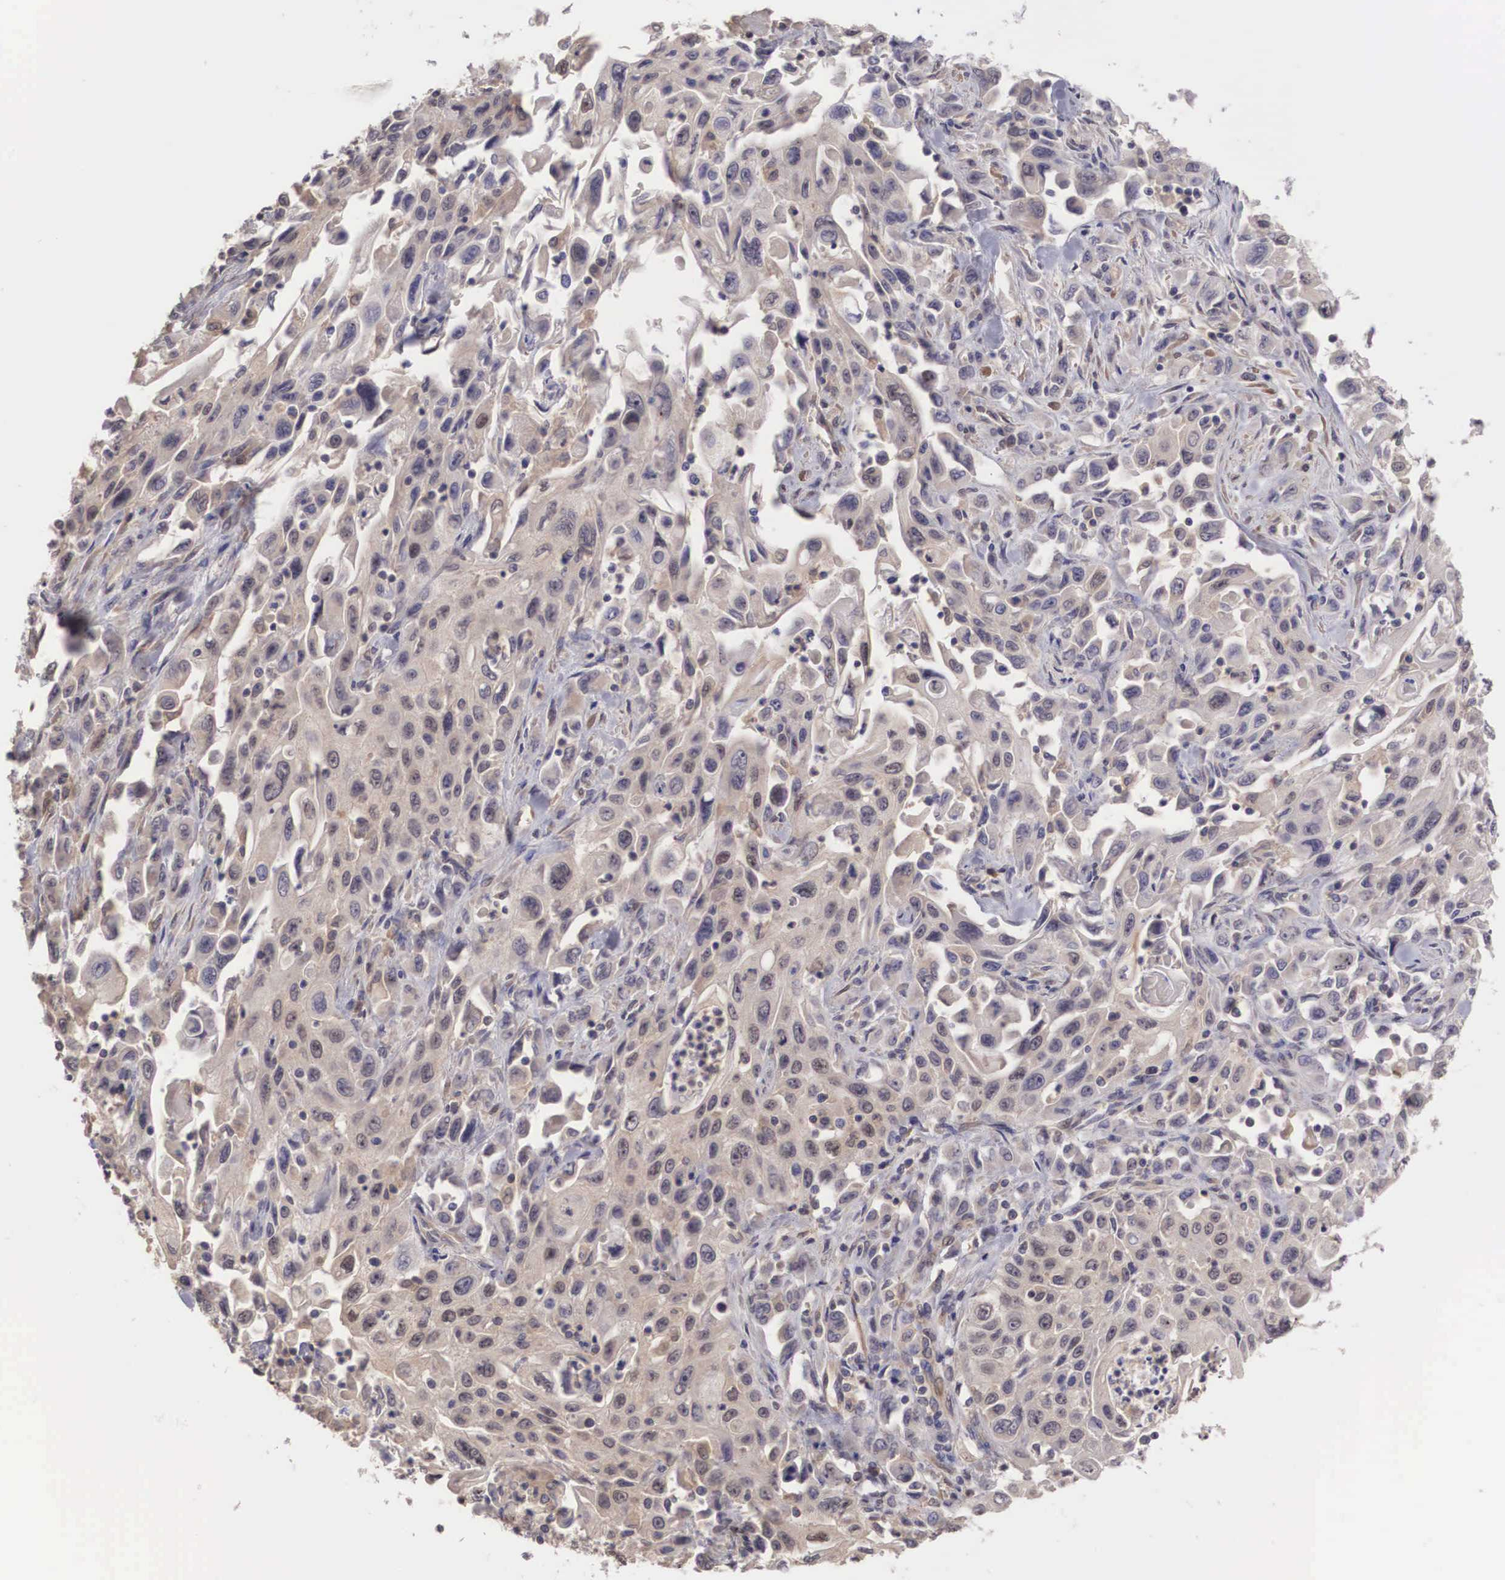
{"staining": {"intensity": "weak", "quantity": ">75%", "location": "cytoplasmic/membranous,nuclear"}, "tissue": "pancreatic cancer", "cell_type": "Tumor cells", "image_type": "cancer", "snomed": [{"axis": "morphology", "description": "Adenocarcinoma, NOS"}, {"axis": "topography", "description": "Pancreas"}], "caption": "An image of human adenocarcinoma (pancreatic) stained for a protein shows weak cytoplasmic/membranous and nuclear brown staining in tumor cells.", "gene": "DNAJB7", "patient": {"sex": "male", "age": 70}}